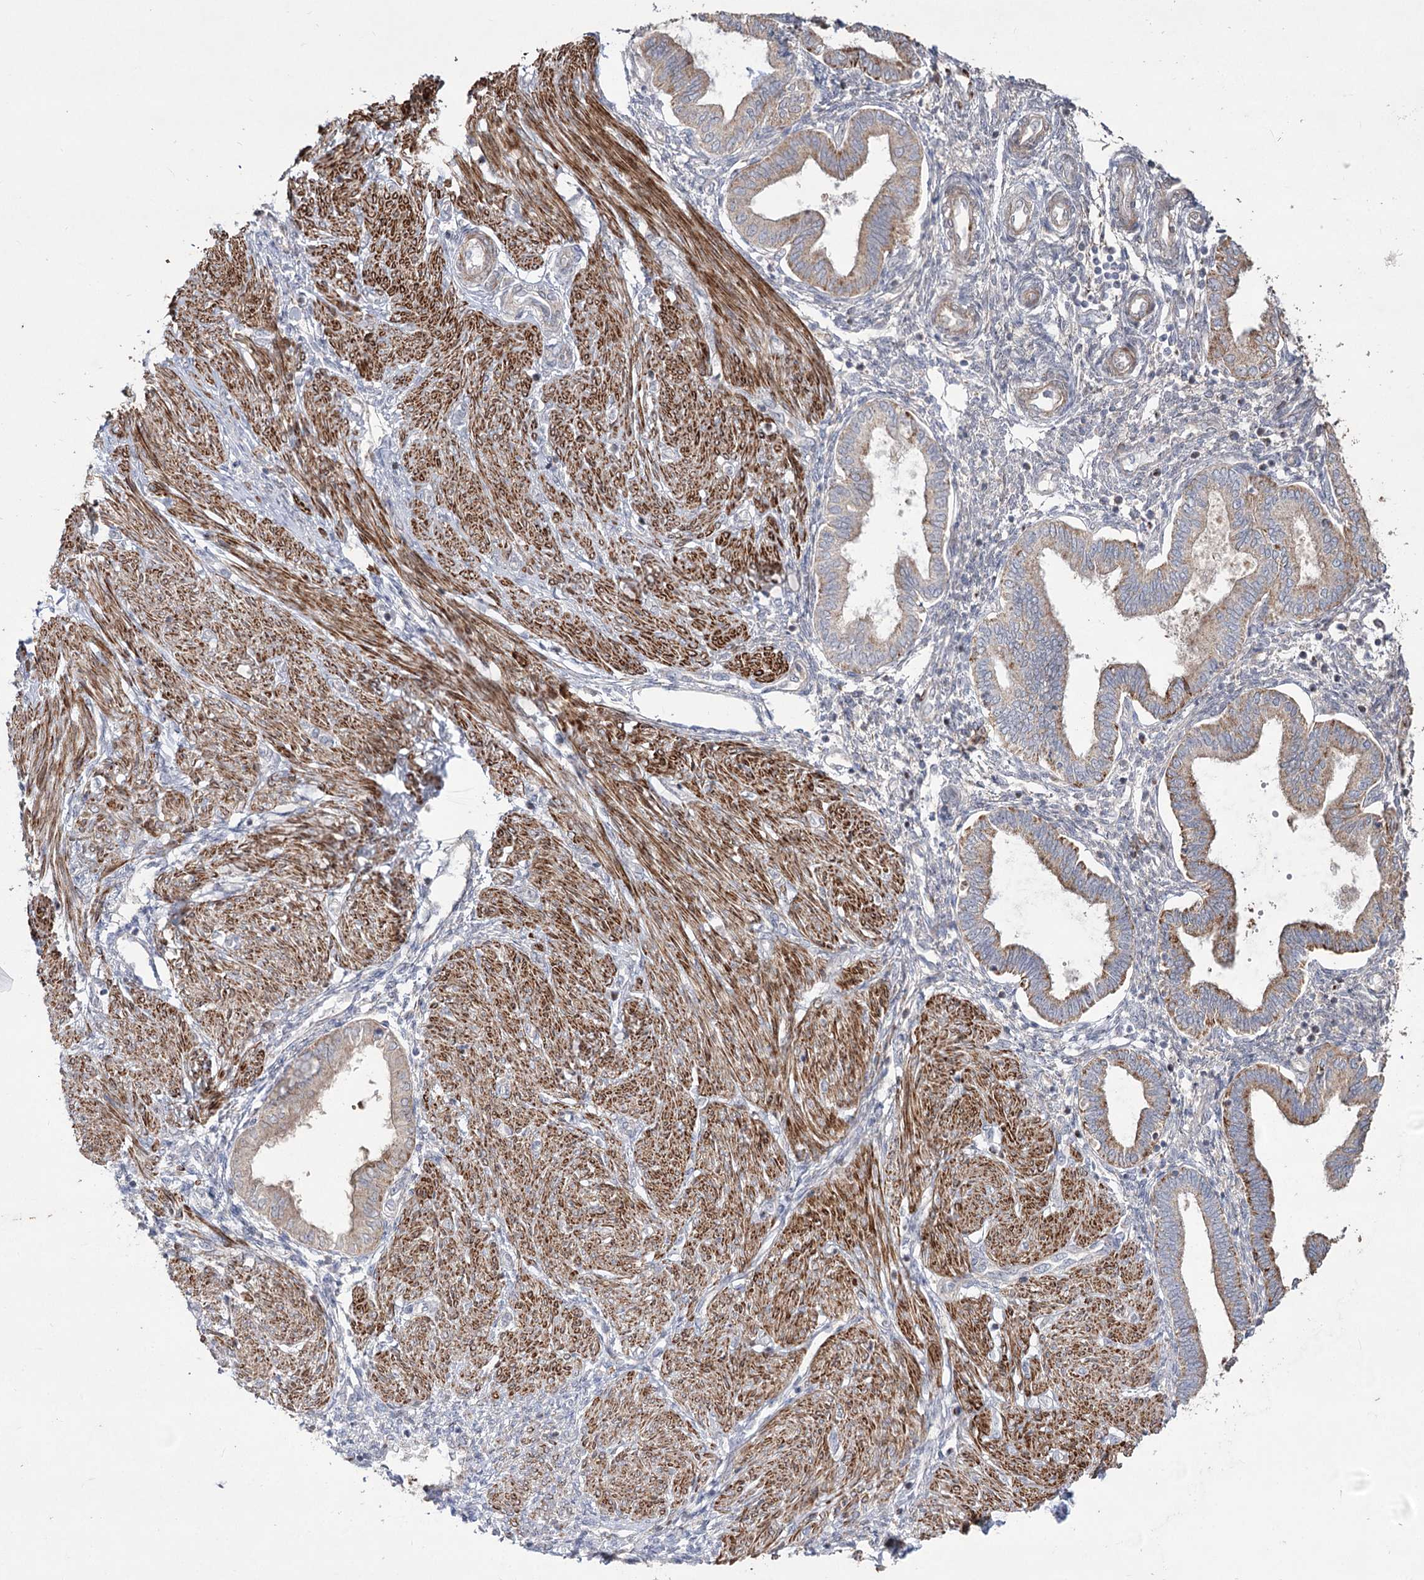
{"staining": {"intensity": "negative", "quantity": "none", "location": "none"}, "tissue": "endometrium", "cell_type": "Cells in endometrial stroma", "image_type": "normal", "snomed": [{"axis": "morphology", "description": "Normal tissue, NOS"}, {"axis": "topography", "description": "Endometrium"}], "caption": "This micrograph is of benign endometrium stained with immunohistochemistry to label a protein in brown with the nuclei are counter-stained blue. There is no expression in cells in endometrial stroma.", "gene": "ZSCAN23", "patient": {"sex": "female", "age": 53}}